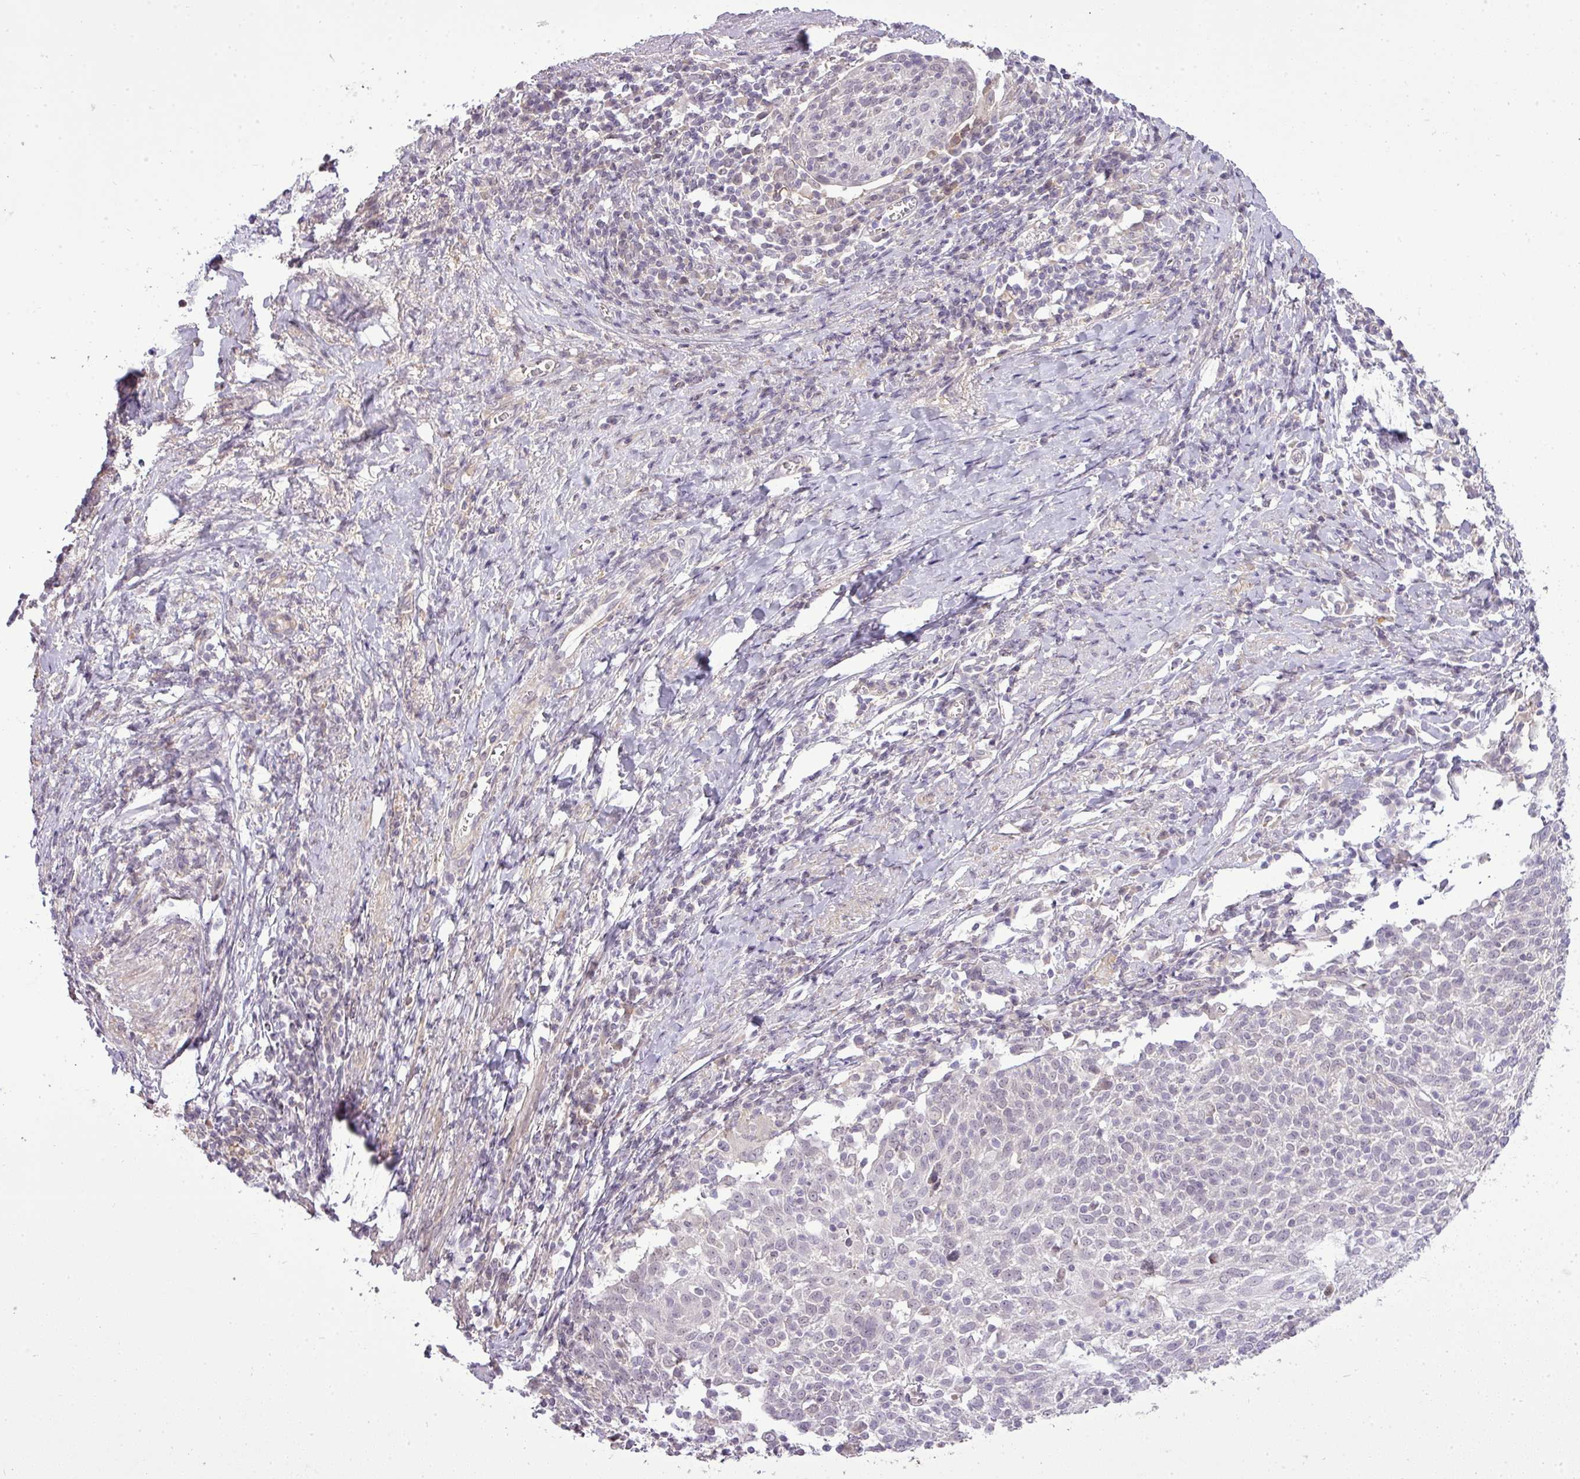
{"staining": {"intensity": "negative", "quantity": "none", "location": "none"}, "tissue": "cervical cancer", "cell_type": "Tumor cells", "image_type": "cancer", "snomed": [{"axis": "morphology", "description": "Squamous cell carcinoma, NOS"}, {"axis": "topography", "description": "Cervix"}], "caption": "A photomicrograph of cervical cancer stained for a protein demonstrates no brown staining in tumor cells.", "gene": "PDRG1", "patient": {"sex": "female", "age": 52}}